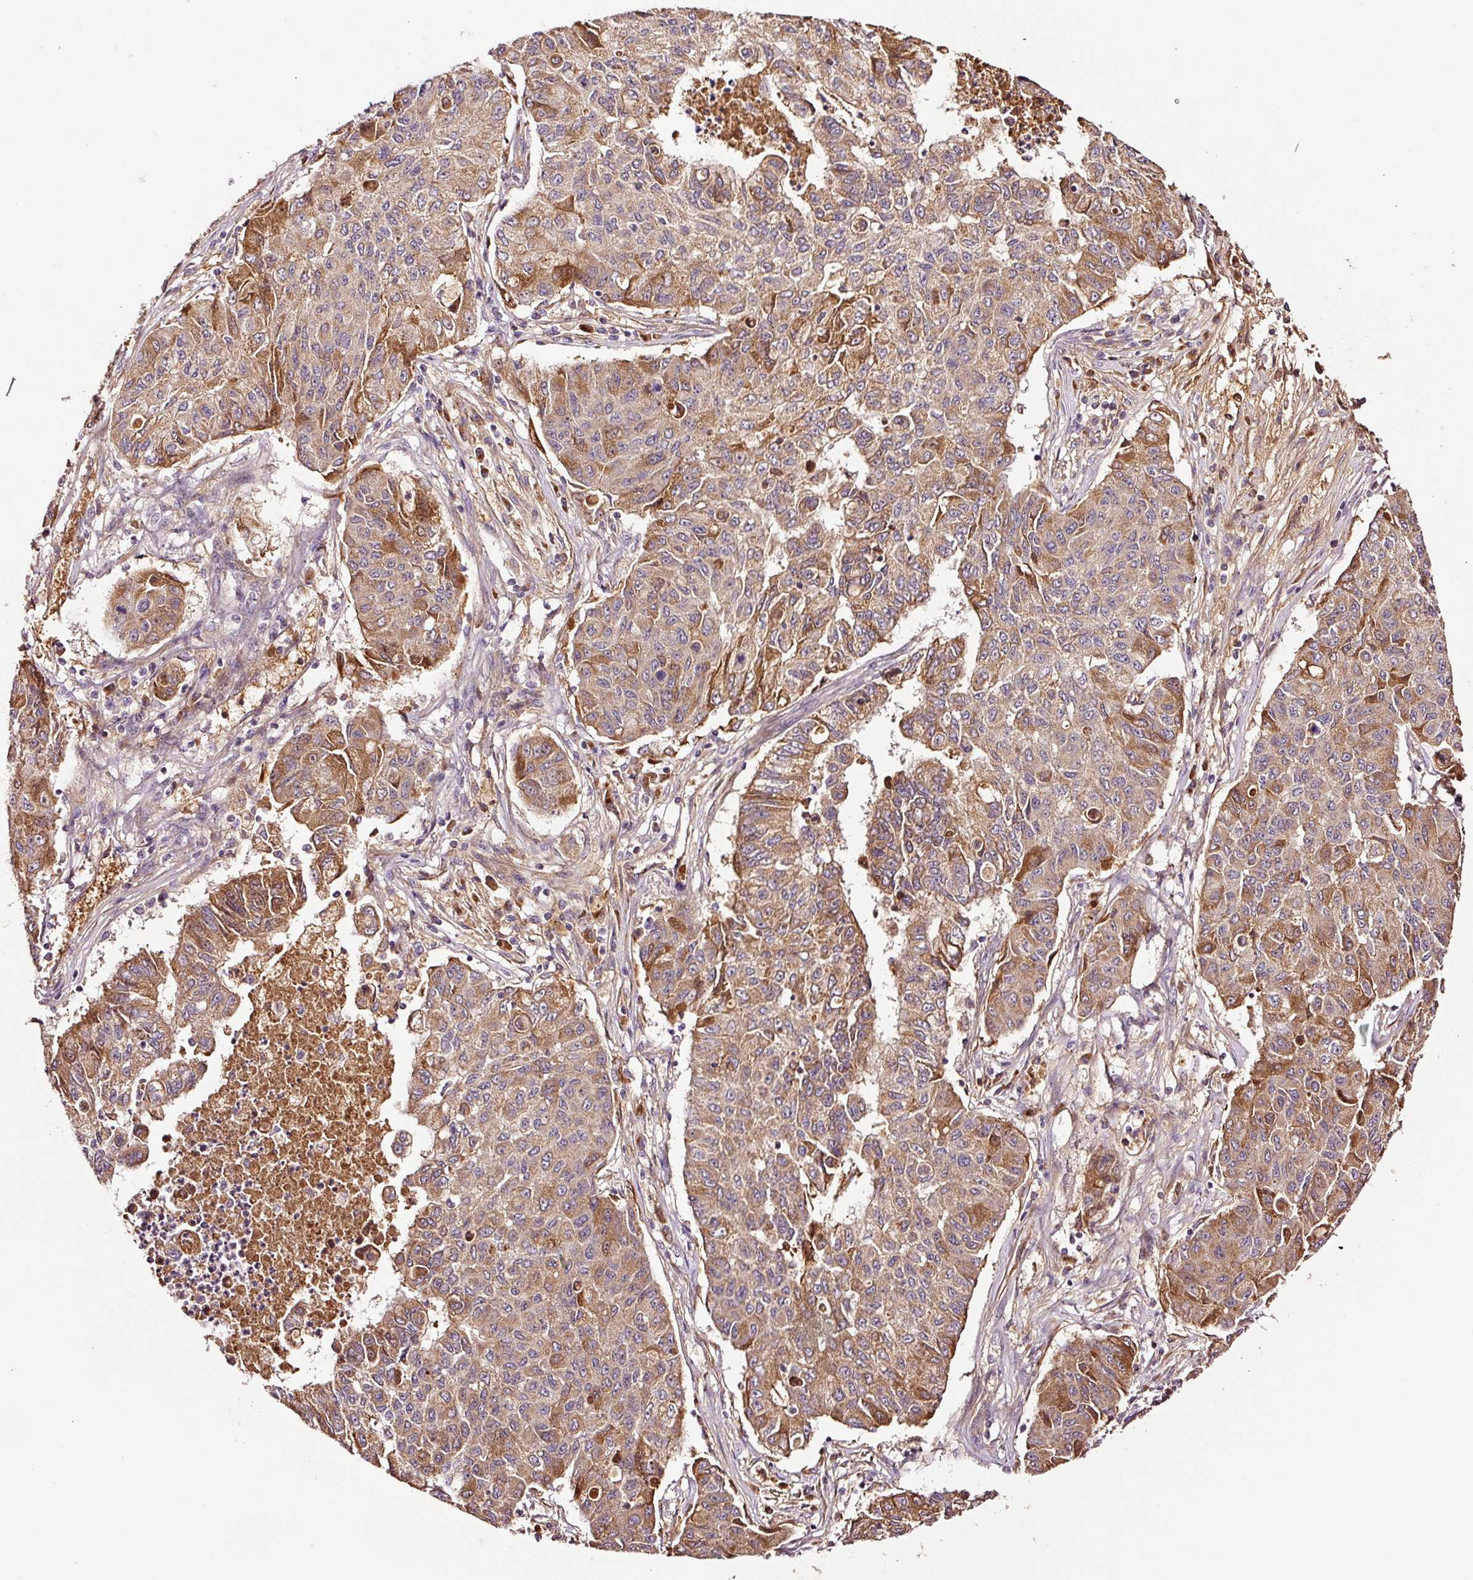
{"staining": {"intensity": "moderate", "quantity": ">75%", "location": "cytoplasmic/membranous"}, "tissue": "lung cancer", "cell_type": "Tumor cells", "image_type": "cancer", "snomed": [{"axis": "morphology", "description": "Squamous cell carcinoma, NOS"}, {"axis": "topography", "description": "Lung"}], "caption": "This is an image of immunohistochemistry (IHC) staining of lung cancer (squamous cell carcinoma), which shows moderate positivity in the cytoplasmic/membranous of tumor cells.", "gene": "PGLYRP2", "patient": {"sex": "male", "age": 74}}